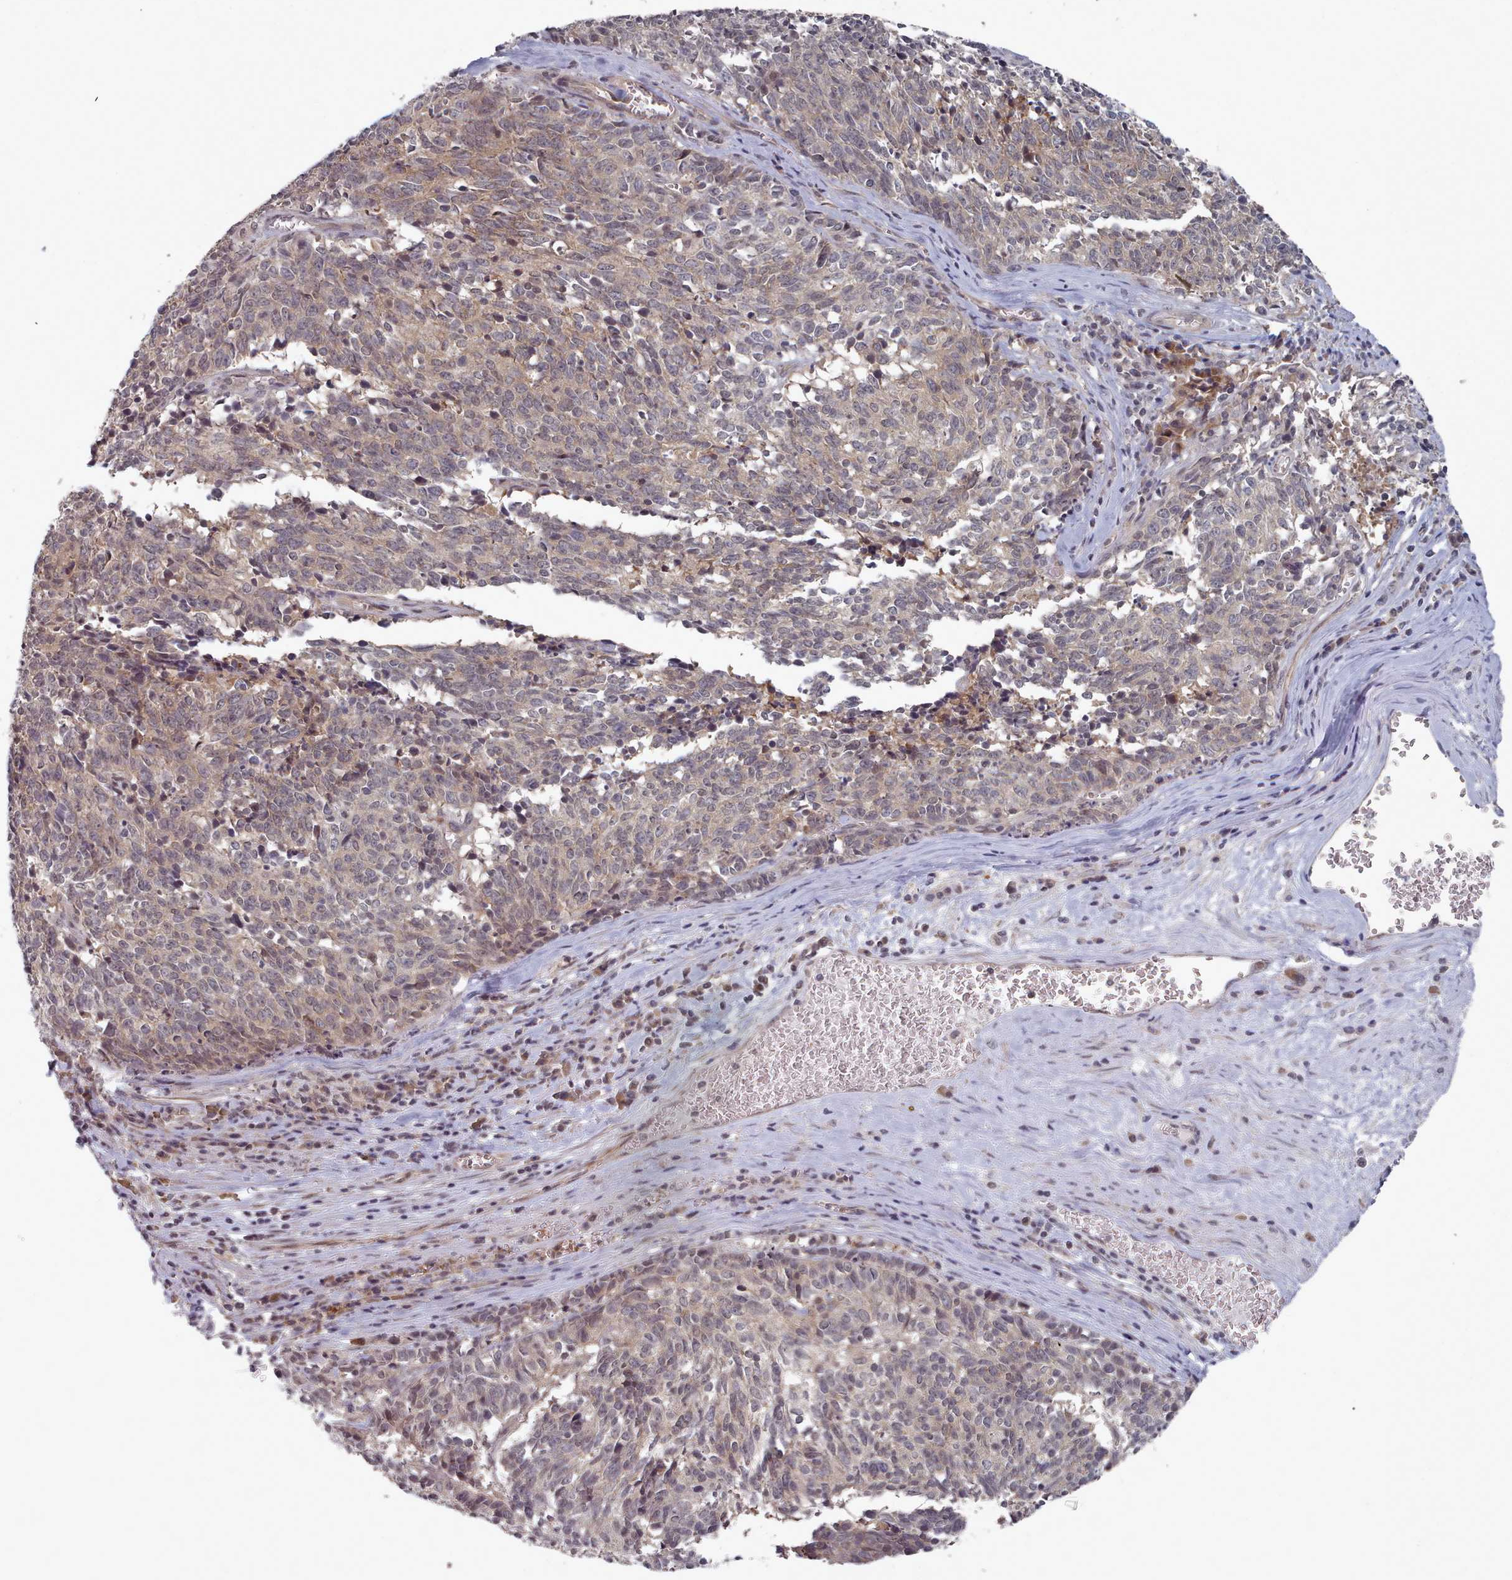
{"staining": {"intensity": "weak", "quantity": ">75%", "location": "cytoplasmic/membranous"}, "tissue": "cervical cancer", "cell_type": "Tumor cells", "image_type": "cancer", "snomed": [{"axis": "morphology", "description": "Squamous cell carcinoma, NOS"}, {"axis": "topography", "description": "Cervix"}], "caption": "Immunohistochemistry histopathology image of neoplastic tissue: human cervical cancer stained using IHC reveals low levels of weak protein expression localized specifically in the cytoplasmic/membranous of tumor cells, appearing as a cytoplasmic/membranous brown color.", "gene": "HYAL3", "patient": {"sex": "female", "age": 29}}